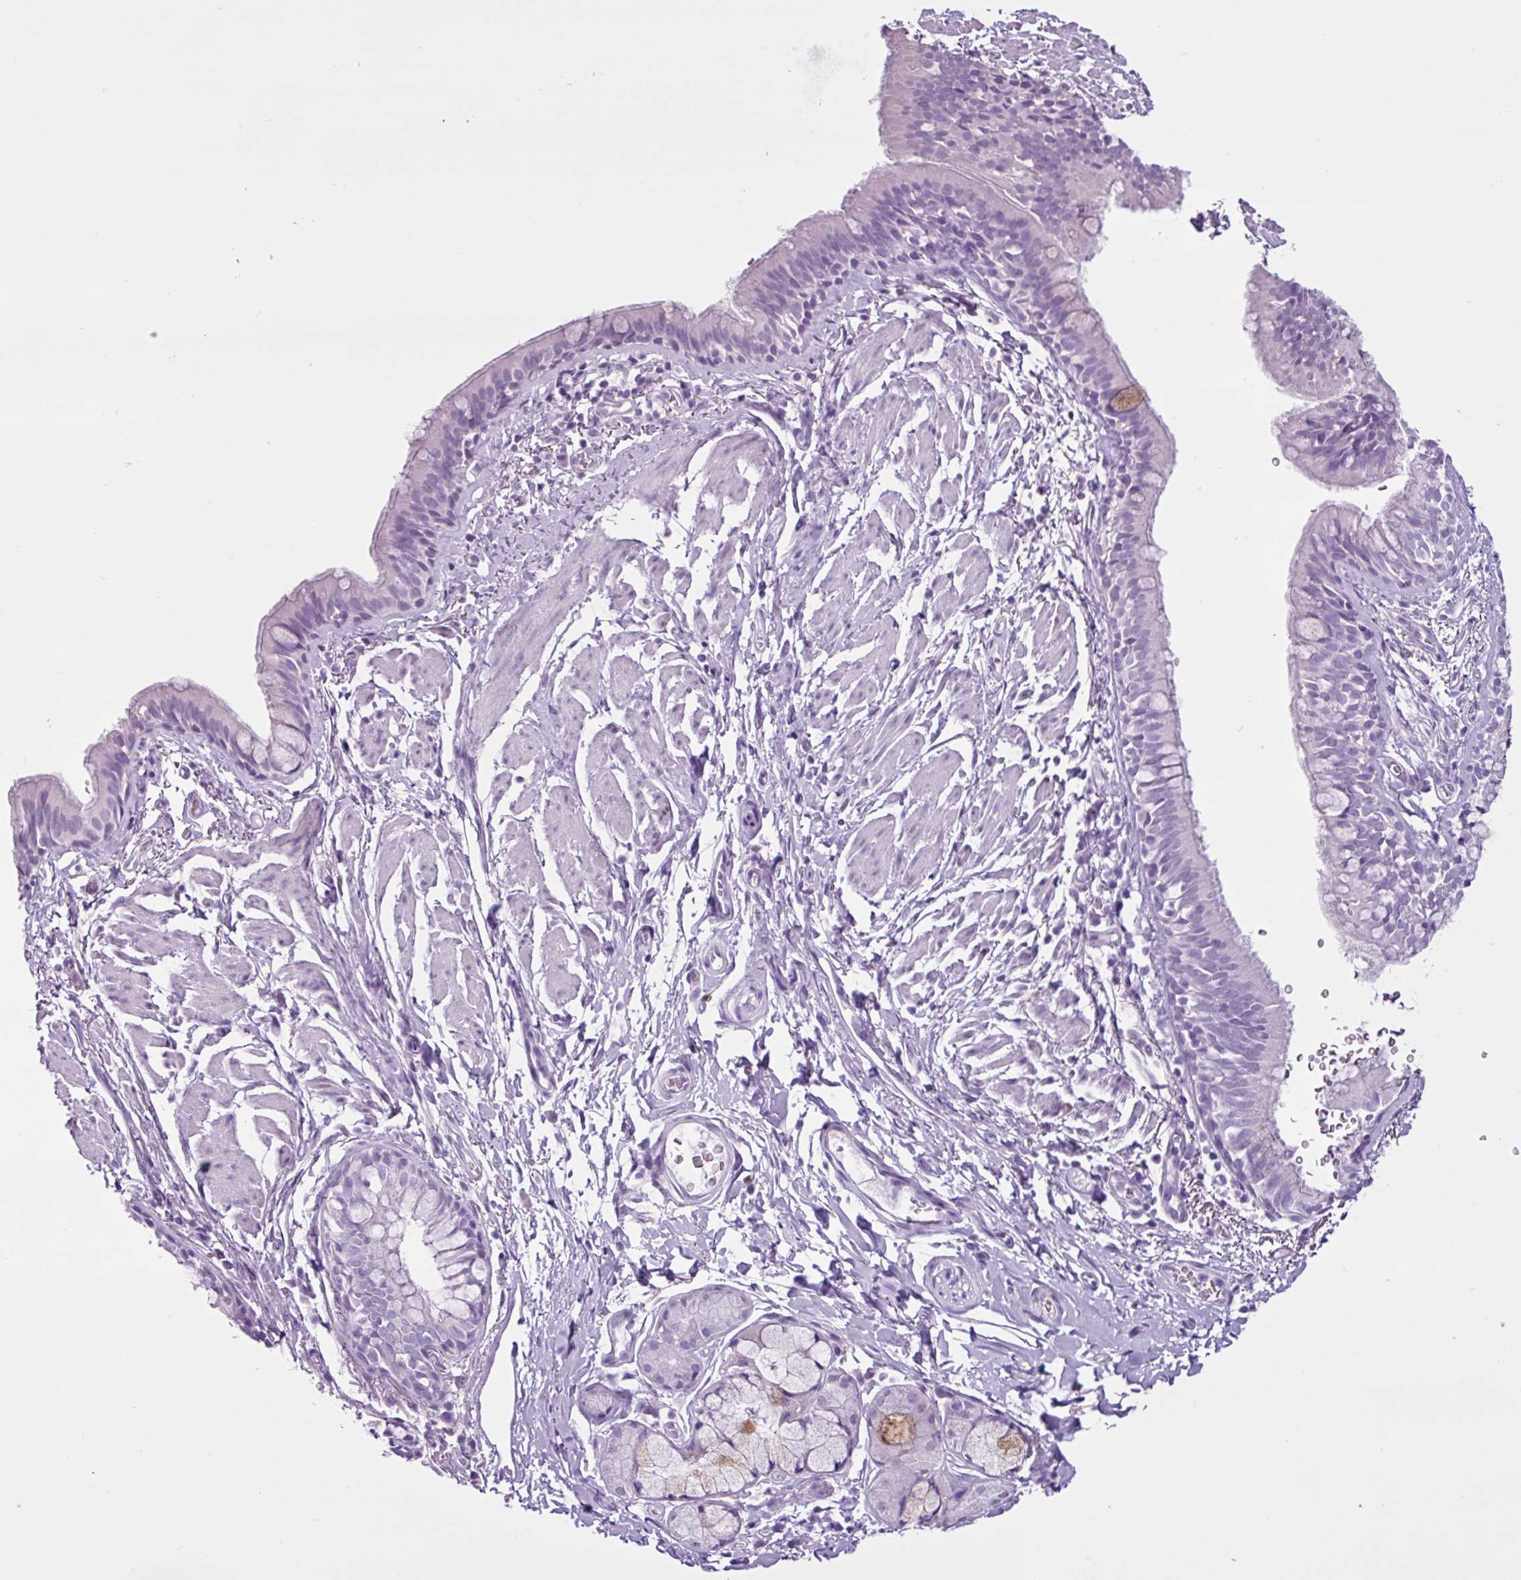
{"staining": {"intensity": "negative", "quantity": "none", "location": "none"}, "tissue": "bronchus", "cell_type": "Respiratory epithelial cells", "image_type": "normal", "snomed": [{"axis": "morphology", "description": "Normal tissue, NOS"}, {"axis": "topography", "description": "Bronchus"}], "caption": "Immunohistochemical staining of normal bronchus reveals no significant positivity in respiratory epithelial cells. (DAB (3,3'-diaminobenzidine) immunohistochemistry visualized using brightfield microscopy, high magnification).", "gene": "PGR", "patient": {"sex": "male", "age": 67}}